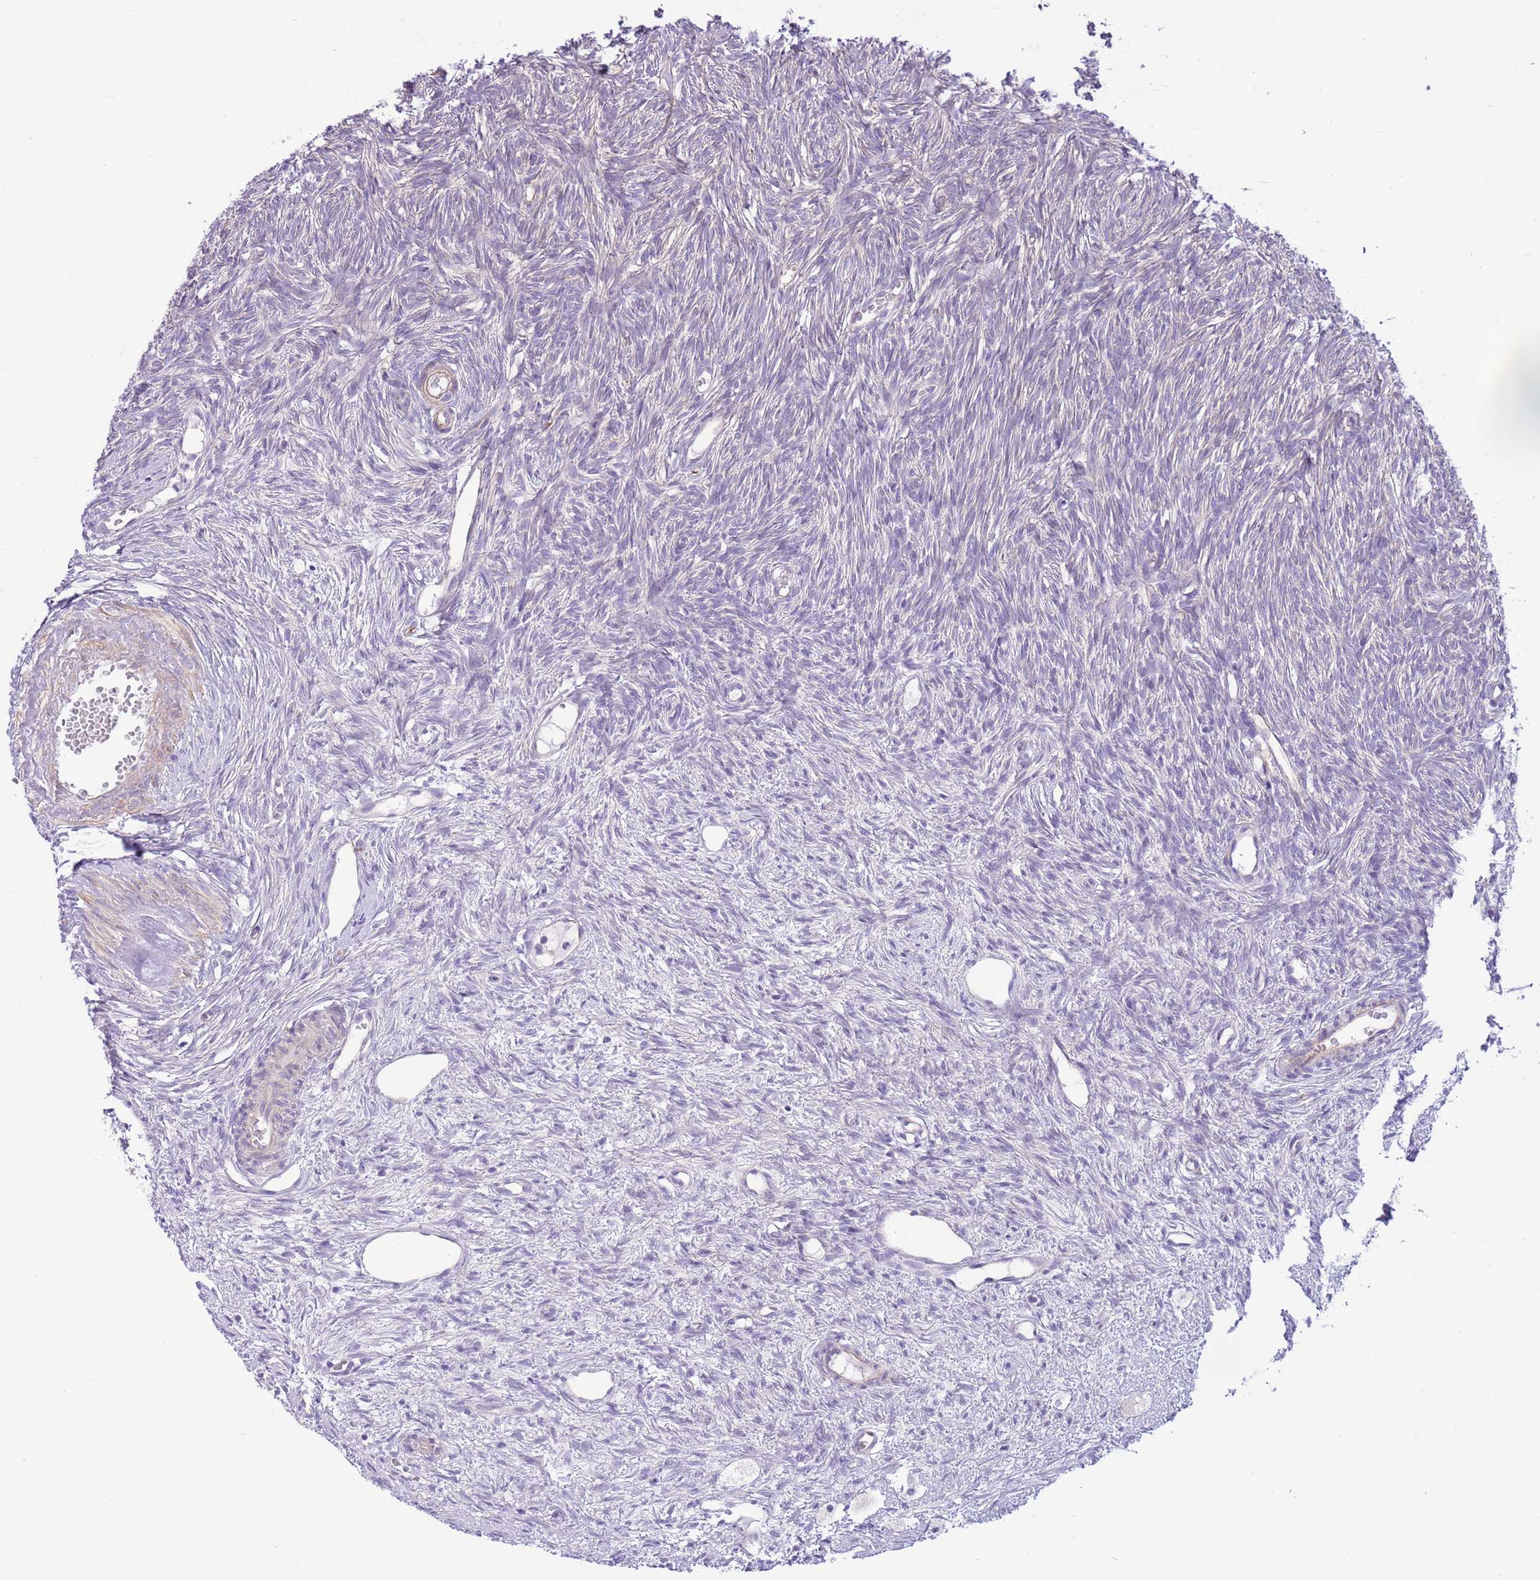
{"staining": {"intensity": "moderate", "quantity": ">75%", "location": "cytoplasmic/membranous"}, "tissue": "ovary", "cell_type": "Follicle cells", "image_type": "normal", "snomed": [{"axis": "morphology", "description": "Normal tissue, NOS"}, {"axis": "topography", "description": "Ovary"}], "caption": "Immunohistochemistry of unremarkable ovary exhibits medium levels of moderate cytoplasmic/membranous staining in about >75% of follicle cells.", "gene": "ZC4H2", "patient": {"sex": "female", "age": 51}}